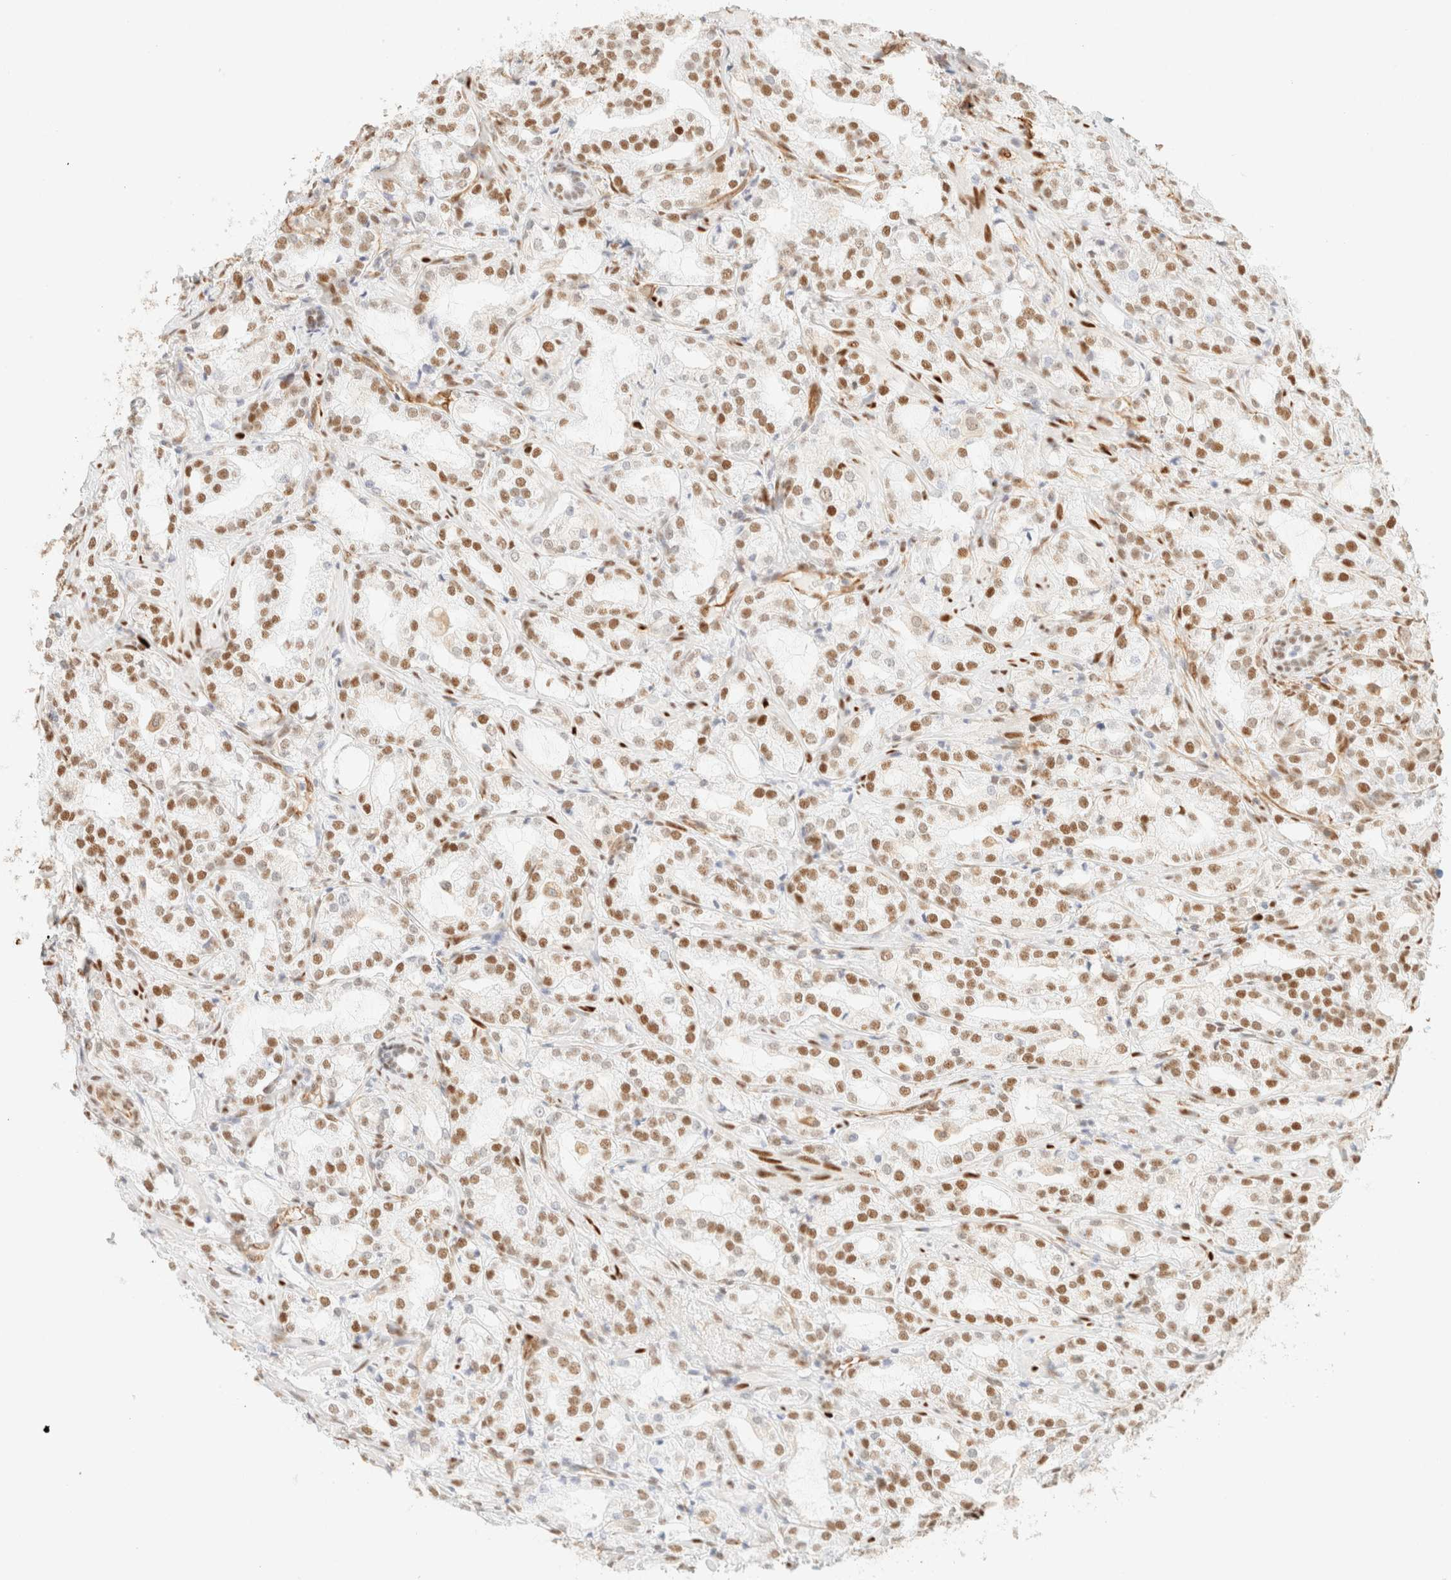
{"staining": {"intensity": "moderate", "quantity": ">75%", "location": "nuclear"}, "tissue": "prostate cancer", "cell_type": "Tumor cells", "image_type": "cancer", "snomed": [{"axis": "morphology", "description": "Adenocarcinoma, High grade"}, {"axis": "topography", "description": "Prostate"}], "caption": "Tumor cells demonstrate medium levels of moderate nuclear positivity in about >75% of cells in adenocarcinoma (high-grade) (prostate).", "gene": "ZSCAN18", "patient": {"sex": "male", "age": 64}}